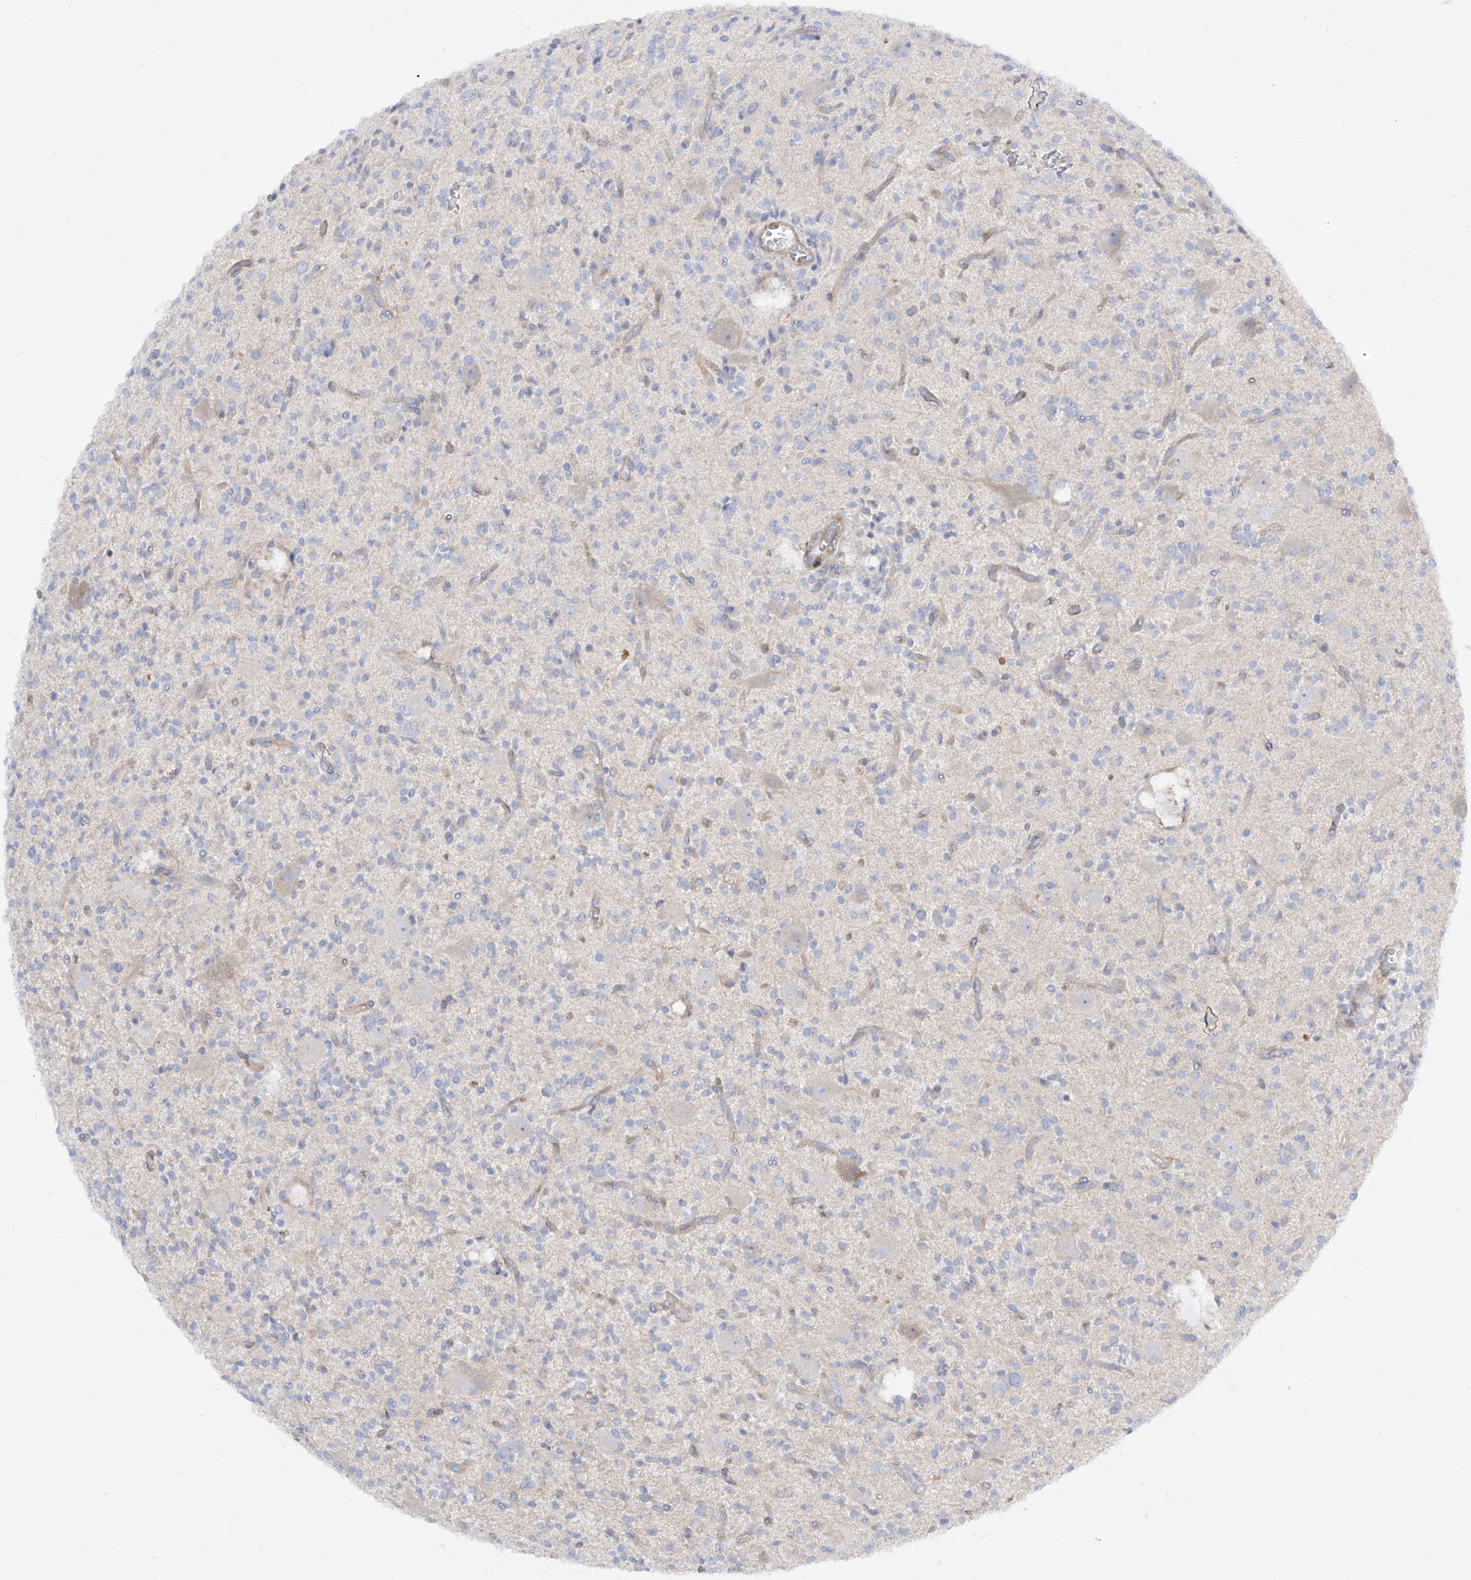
{"staining": {"intensity": "negative", "quantity": "none", "location": "none"}, "tissue": "glioma", "cell_type": "Tumor cells", "image_type": "cancer", "snomed": [{"axis": "morphology", "description": "Glioma, malignant, High grade"}, {"axis": "topography", "description": "Brain"}], "caption": "Tumor cells are negative for protein expression in human malignant high-grade glioma.", "gene": "LCA5", "patient": {"sex": "male", "age": 34}}